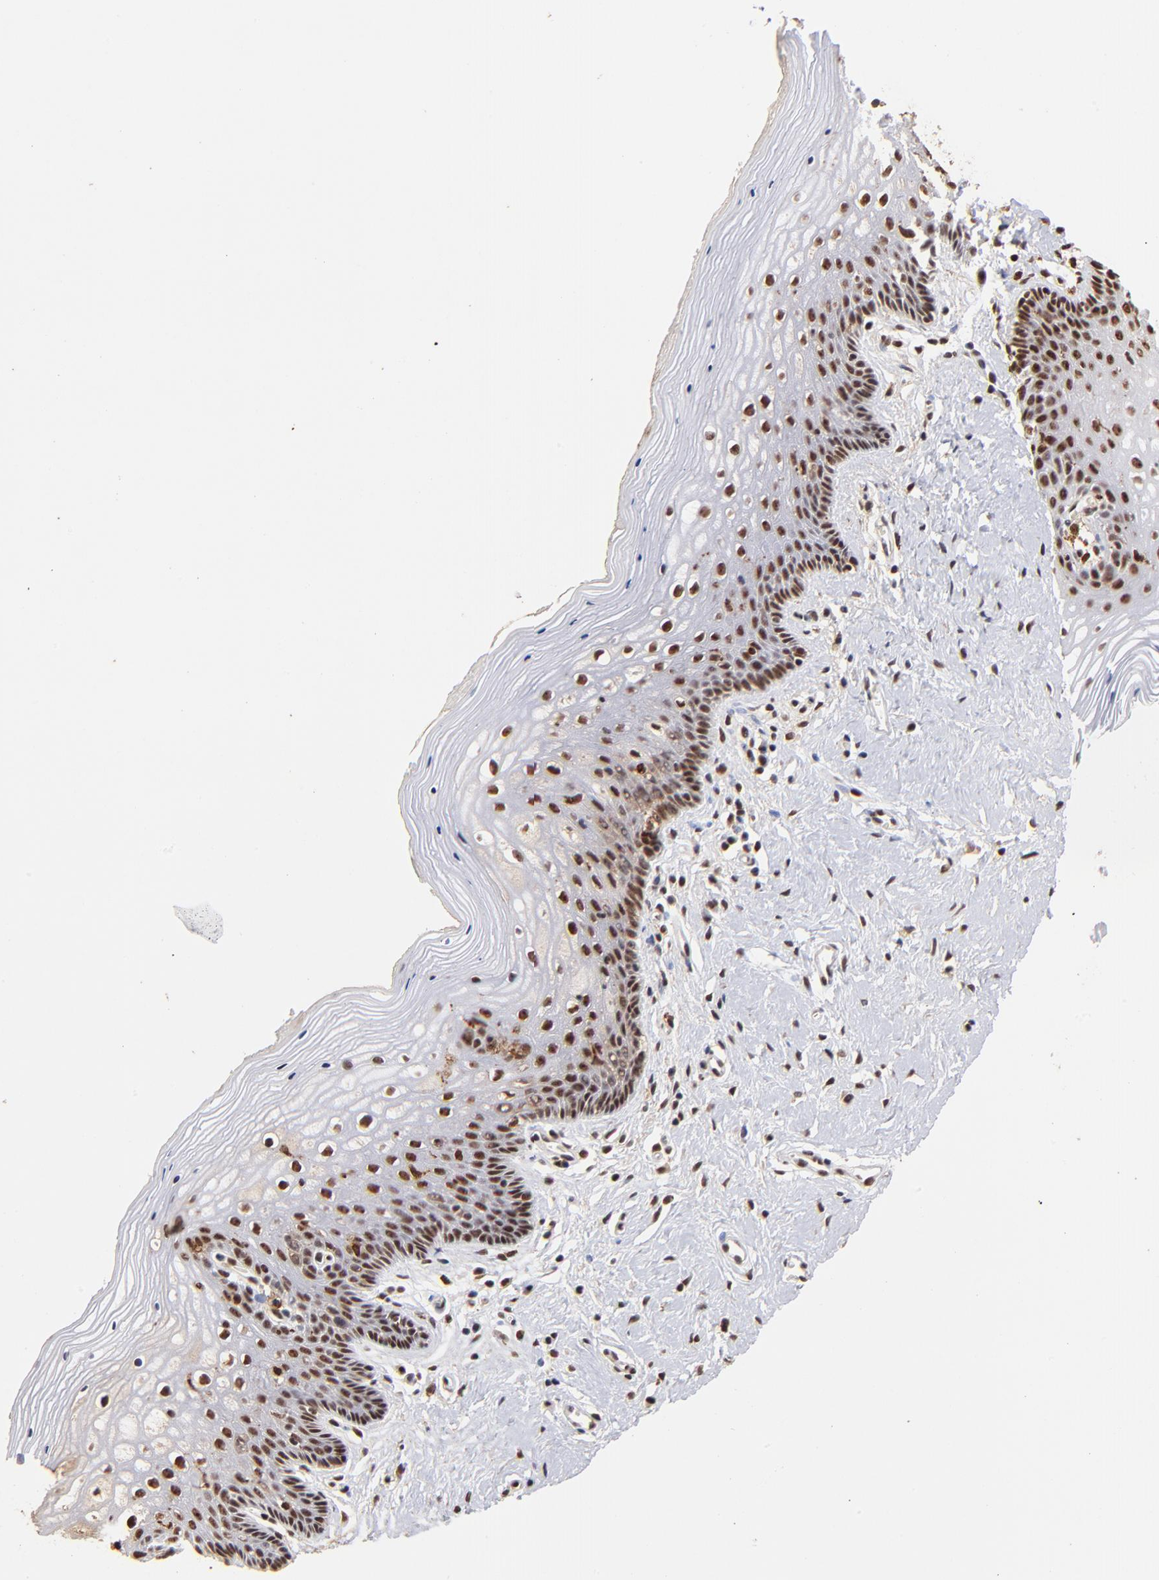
{"staining": {"intensity": "moderate", "quantity": ">75%", "location": "nuclear"}, "tissue": "vagina", "cell_type": "Squamous epithelial cells", "image_type": "normal", "snomed": [{"axis": "morphology", "description": "Normal tissue, NOS"}, {"axis": "topography", "description": "Vagina"}], "caption": "Immunohistochemical staining of unremarkable human vagina demonstrates medium levels of moderate nuclear staining in about >75% of squamous epithelial cells. The protein of interest is stained brown, and the nuclei are stained in blue (DAB IHC with brightfield microscopy, high magnification).", "gene": "ZNF146", "patient": {"sex": "female", "age": 46}}